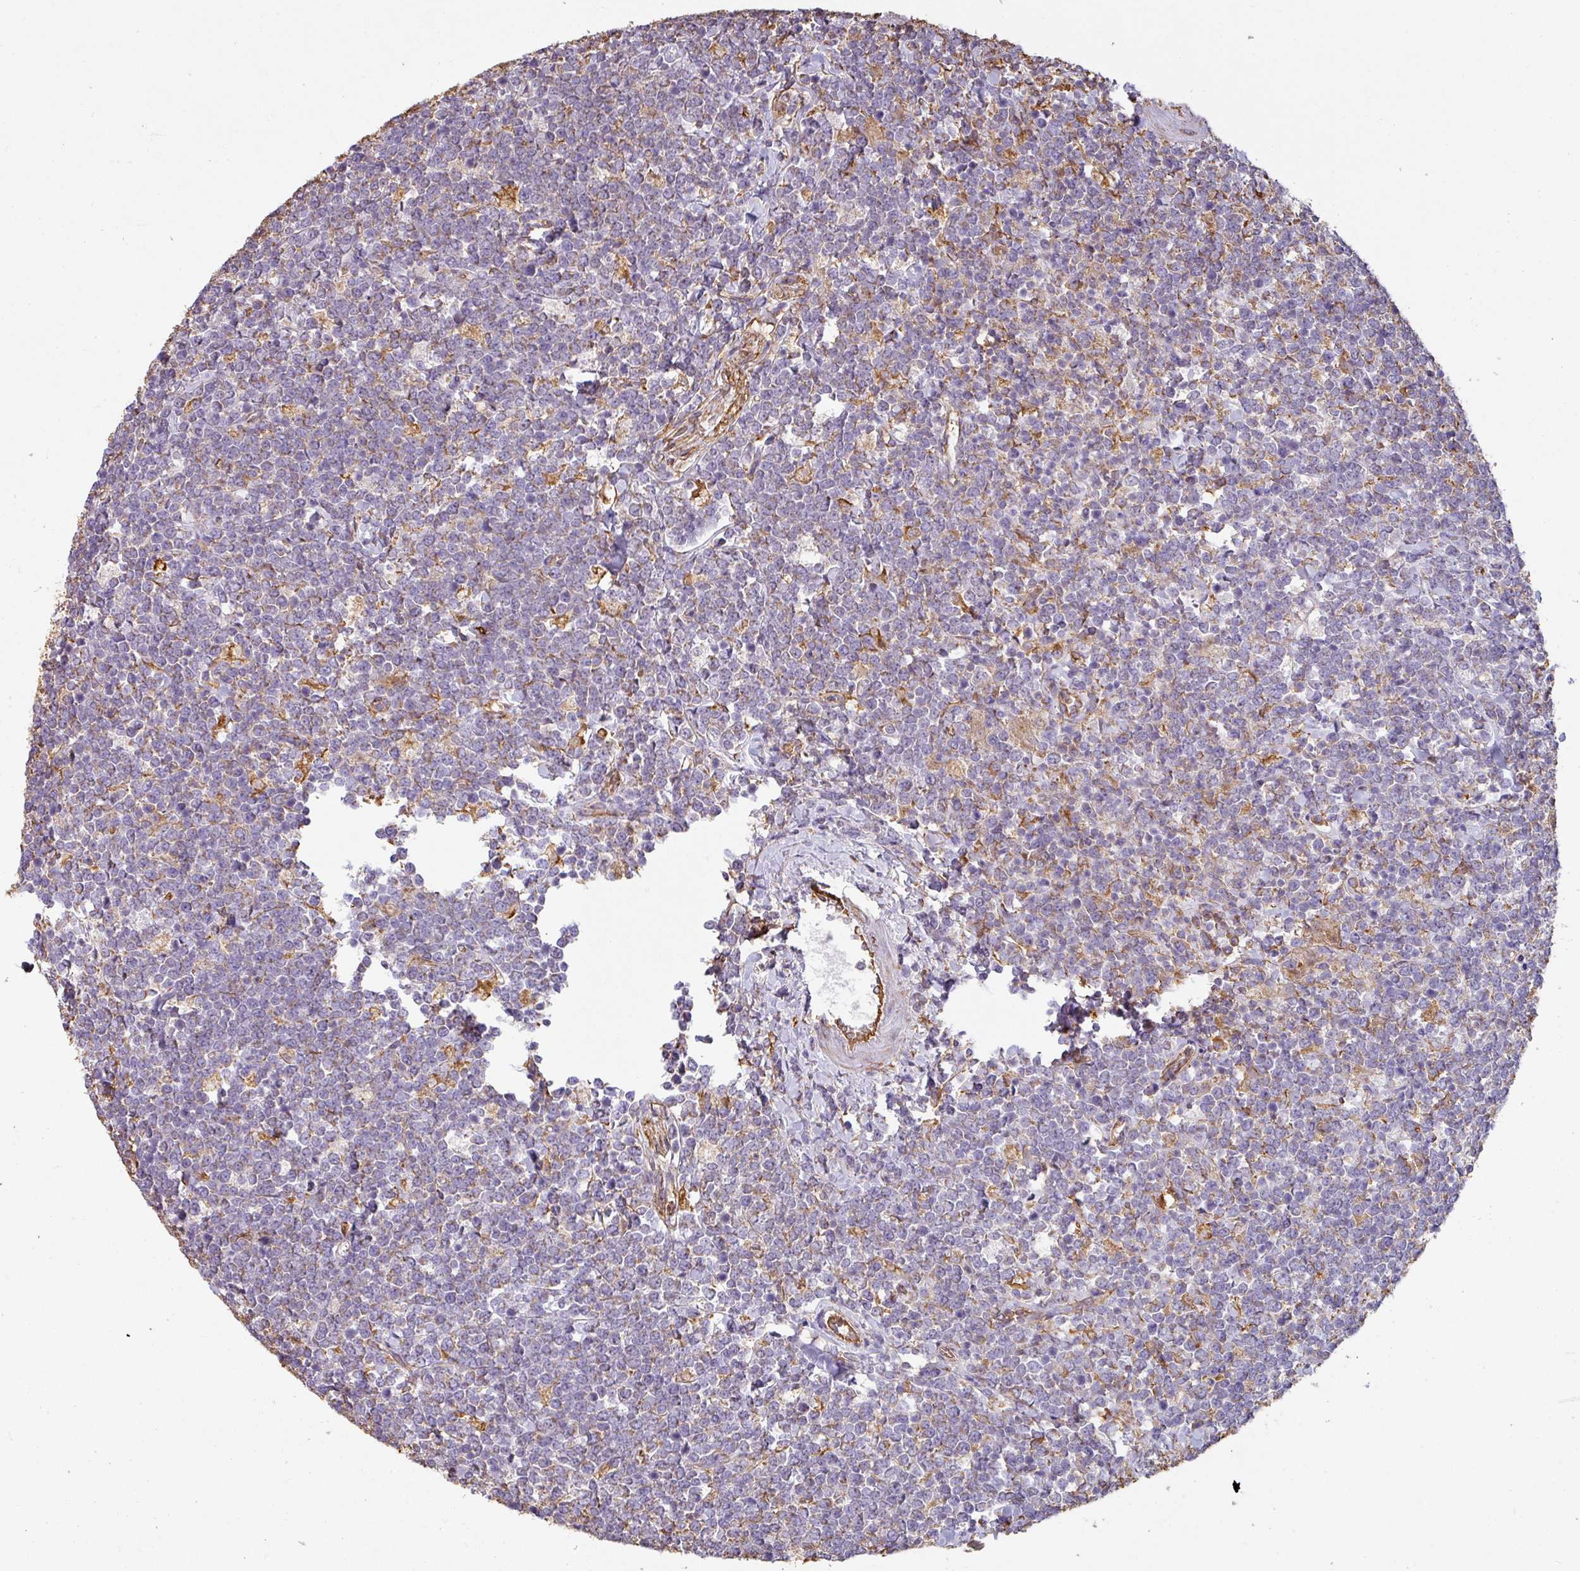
{"staining": {"intensity": "negative", "quantity": "none", "location": "none"}, "tissue": "lymphoma", "cell_type": "Tumor cells", "image_type": "cancer", "snomed": [{"axis": "morphology", "description": "Malignant lymphoma, non-Hodgkin's type, High grade"}, {"axis": "topography", "description": "Small intestine"}, {"axis": "topography", "description": "Colon"}], "caption": "This micrograph is of malignant lymphoma, non-Hodgkin's type (high-grade) stained with immunohistochemistry to label a protein in brown with the nuclei are counter-stained blue. There is no expression in tumor cells. Nuclei are stained in blue.", "gene": "ZNF280C", "patient": {"sex": "male", "age": 8}}